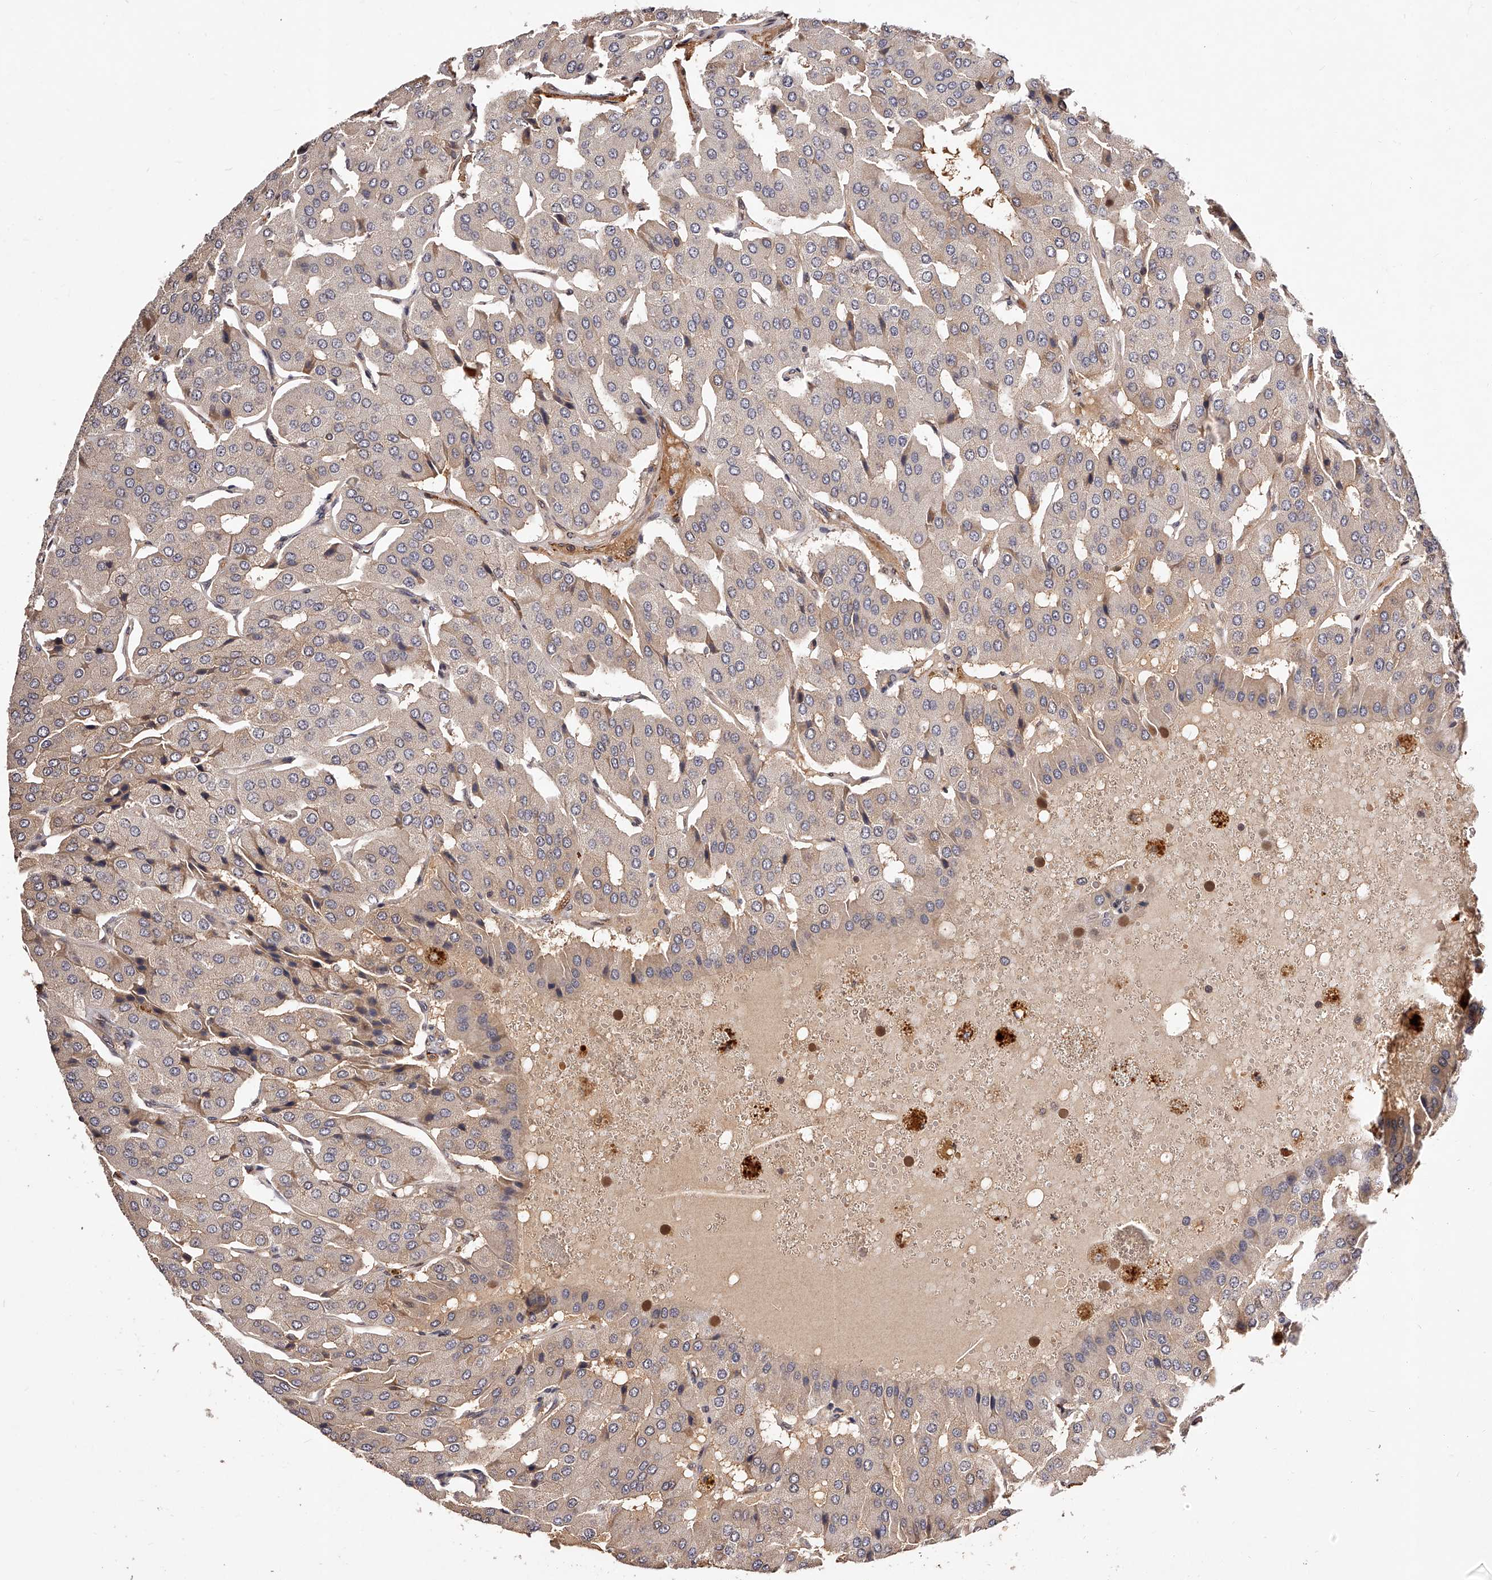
{"staining": {"intensity": "weak", "quantity": "<25%", "location": "cytoplasmic/membranous"}, "tissue": "parathyroid gland", "cell_type": "Glandular cells", "image_type": "normal", "snomed": [{"axis": "morphology", "description": "Normal tissue, NOS"}, {"axis": "morphology", "description": "Adenoma, NOS"}, {"axis": "topography", "description": "Parathyroid gland"}], "caption": "Immunohistochemistry photomicrograph of unremarkable parathyroid gland stained for a protein (brown), which reveals no positivity in glandular cells. Brightfield microscopy of immunohistochemistry (IHC) stained with DAB (3,3'-diaminobenzidine) (brown) and hematoxylin (blue), captured at high magnification.", "gene": "CUL7", "patient": {"sex": "female", "age": 86}}